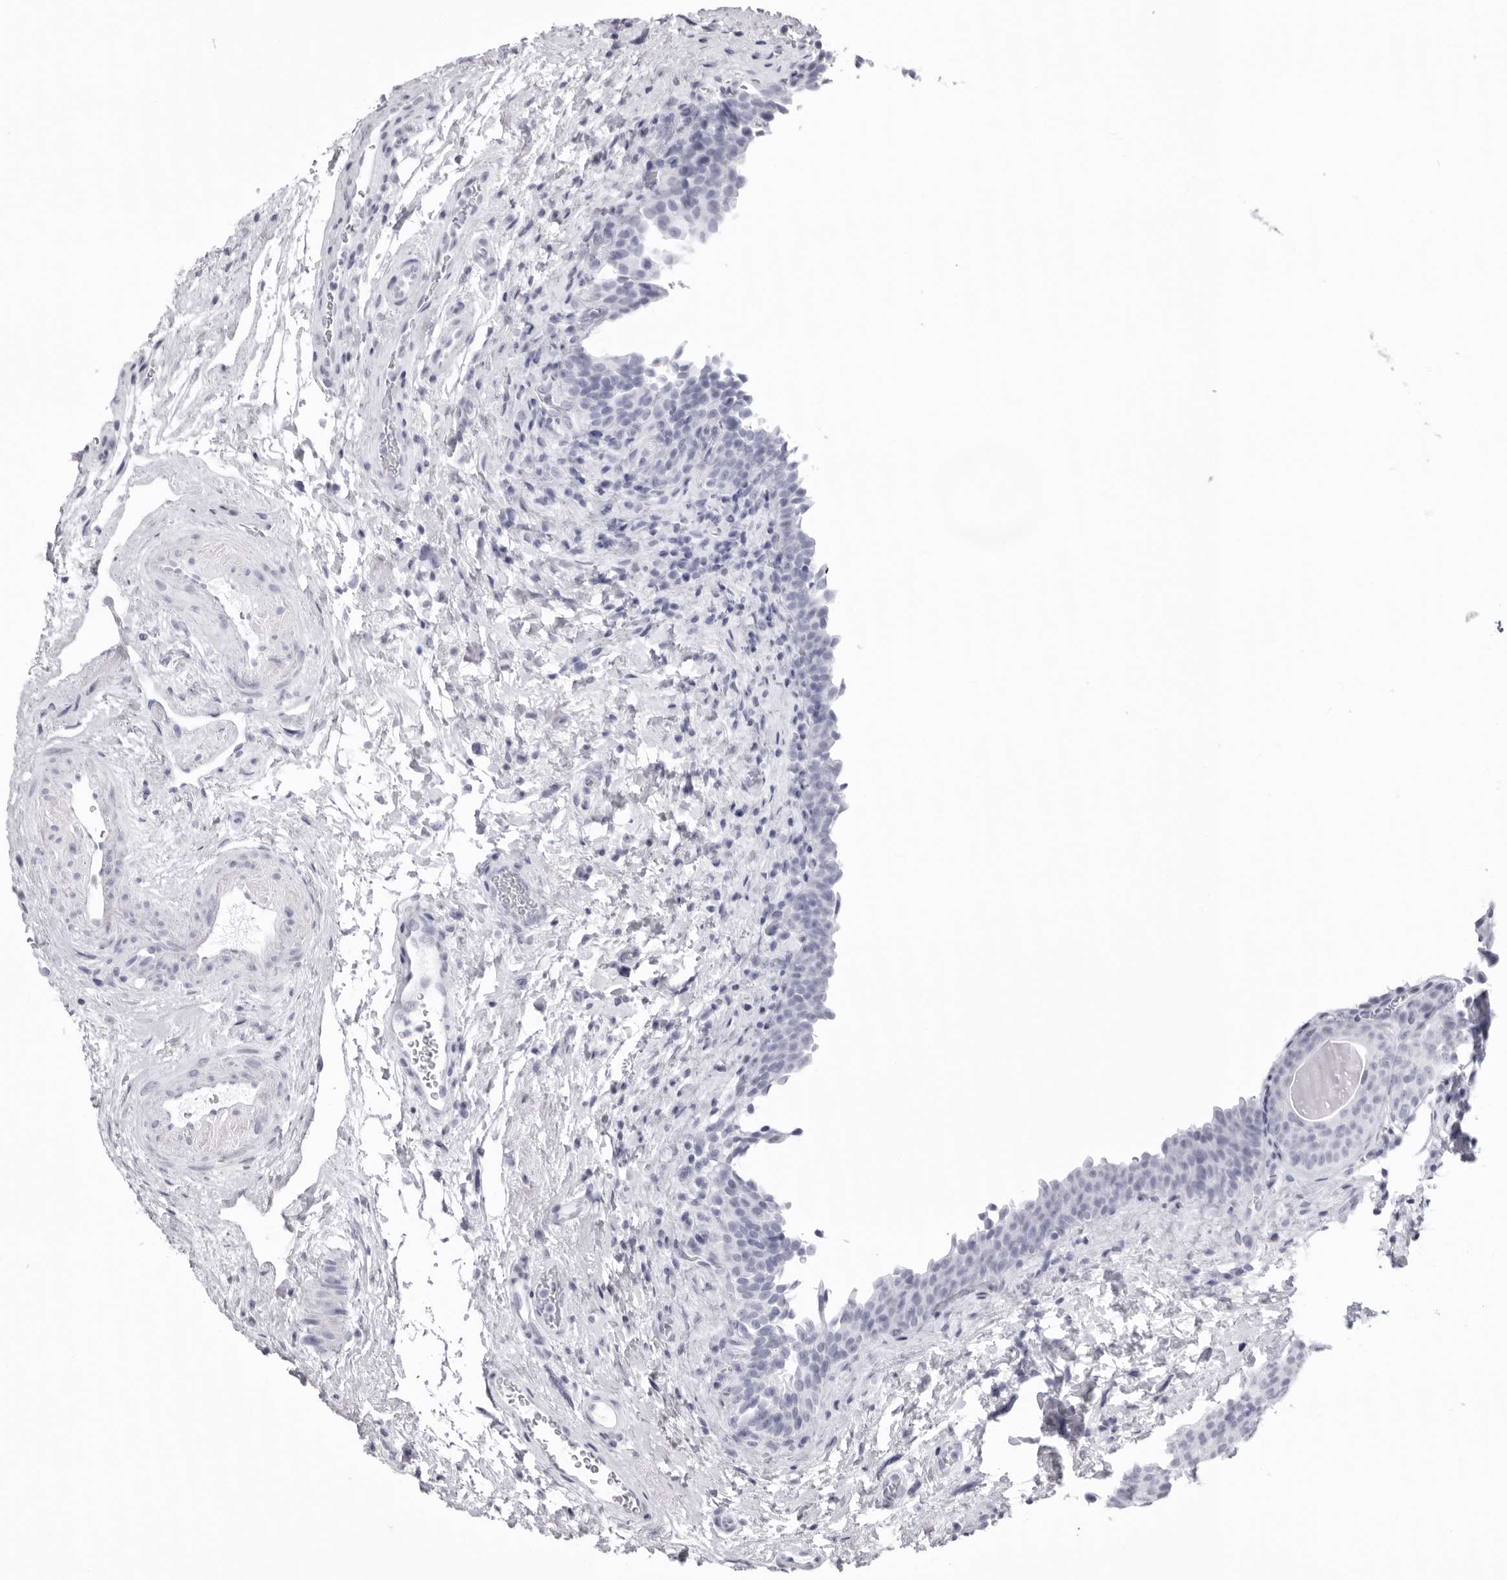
{"staining": {"intensity": "negative", "quantity": "none", "location": "none"}, "tissue": "urinary bladder", "cell_type": "Urothelial cells", "image_type": "normal", "snomed": [{"axis": "morphology", "description": "Normal tissue, NOS"}, {"axis": "topography", "description": "Urinary bladder"}], "caption": "Immunohistochemistry (IHC) histopathology image of benign urinary bladder: urinary bladder stained with DAB displays no significant protein expression in urothelial cells.", "gene": "KLK9", "patient": {"sex": "male", "age": 83}}